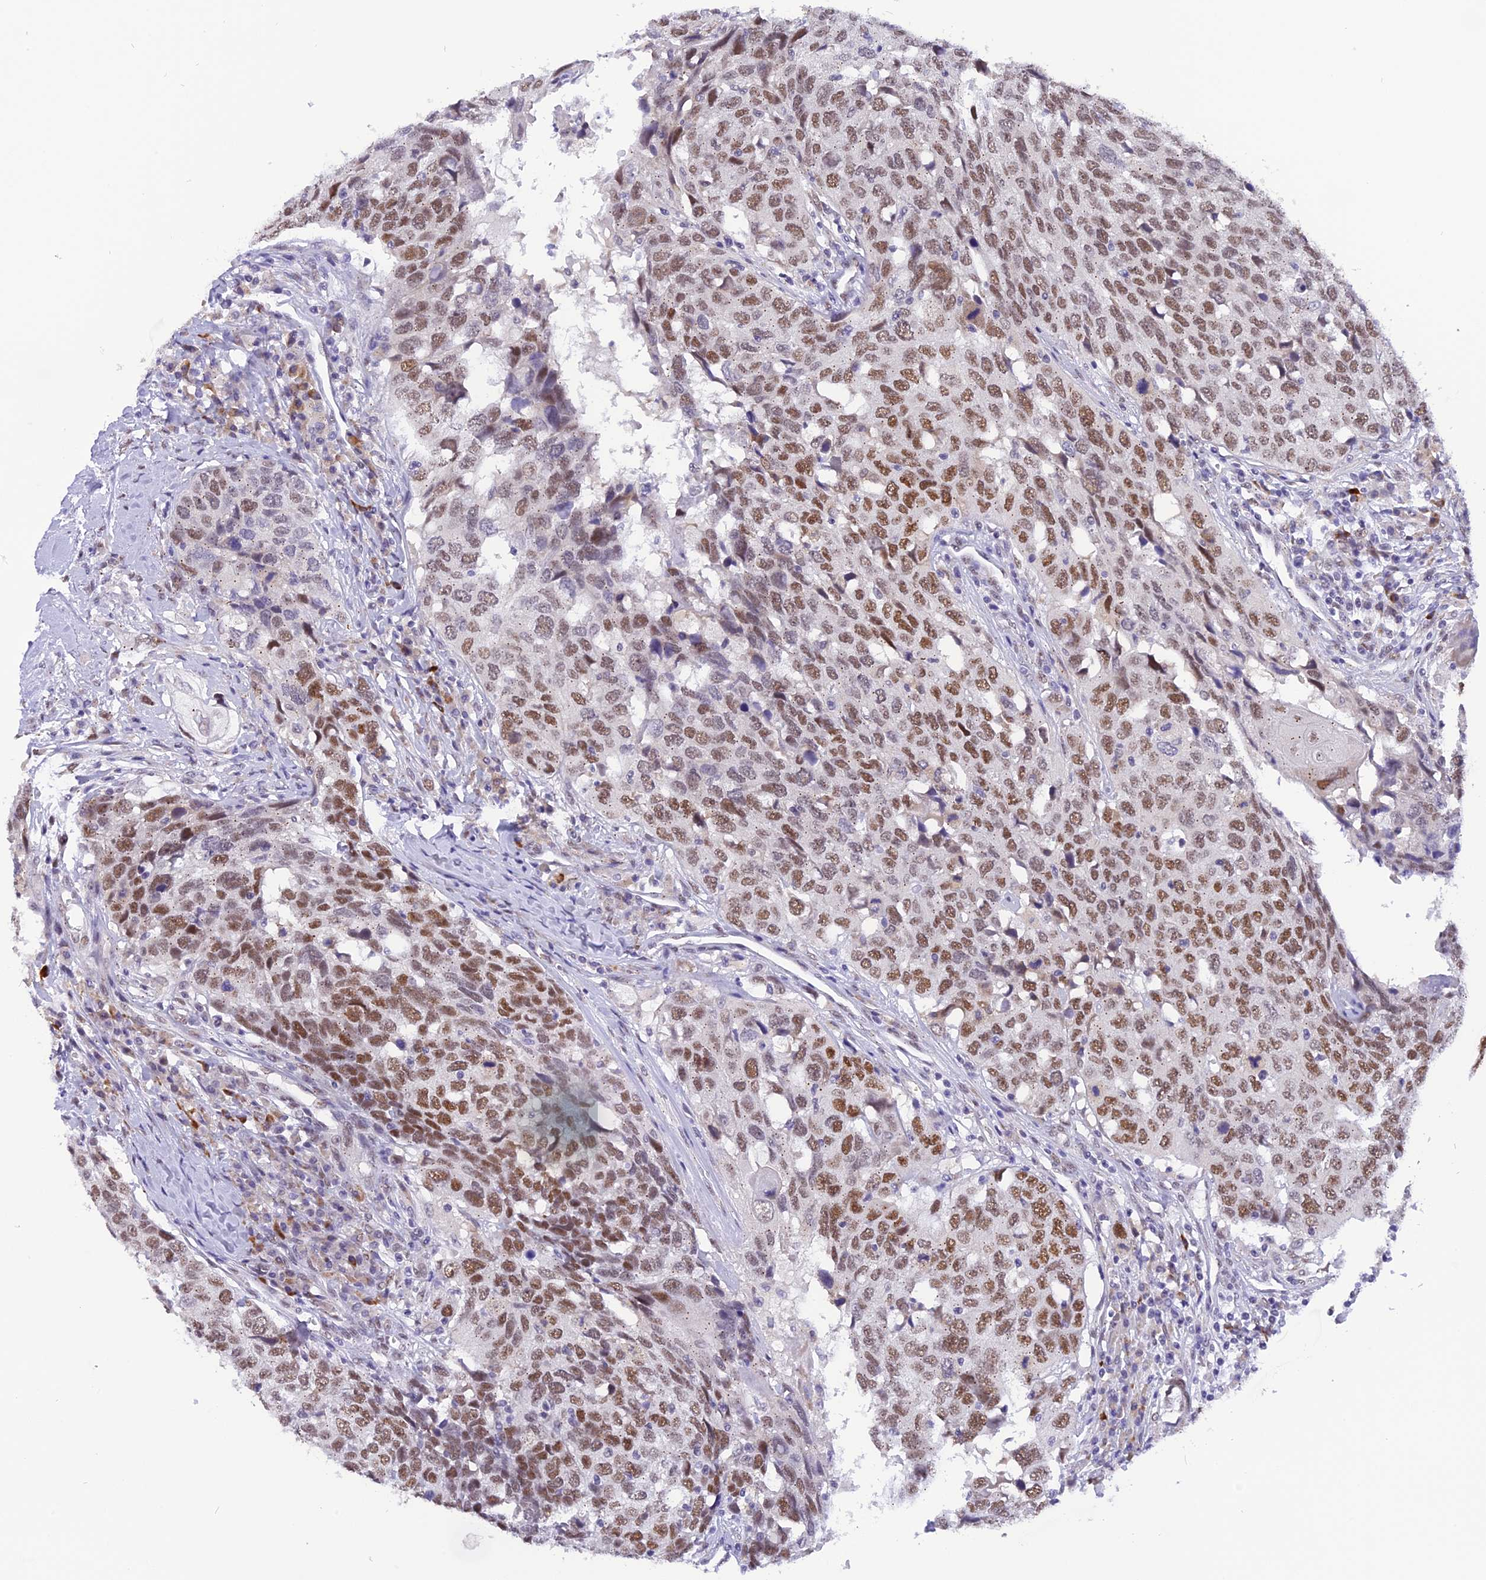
{"staining": {"intensity": "moderate", "quantity": ">75%", "location": "nuclear"}, "tissue": "head and neck cancer", "cell_type": "Tumor cells", "image_type": "cancer", "snomed": [{"axis": "morphology", "description": "Squamous cell carcinoma, NOS"}, {"axis": "topography", "description": "Head-Neck"}], "caption": "Protein staining of head and neck cancer (squamous cell carcinoma) tissue exhibits moderate nuclear staining in approximately >75% of tumor cells.", "gene": "IRF2BP1", "patient": {"sex": "male", "age": 66}}